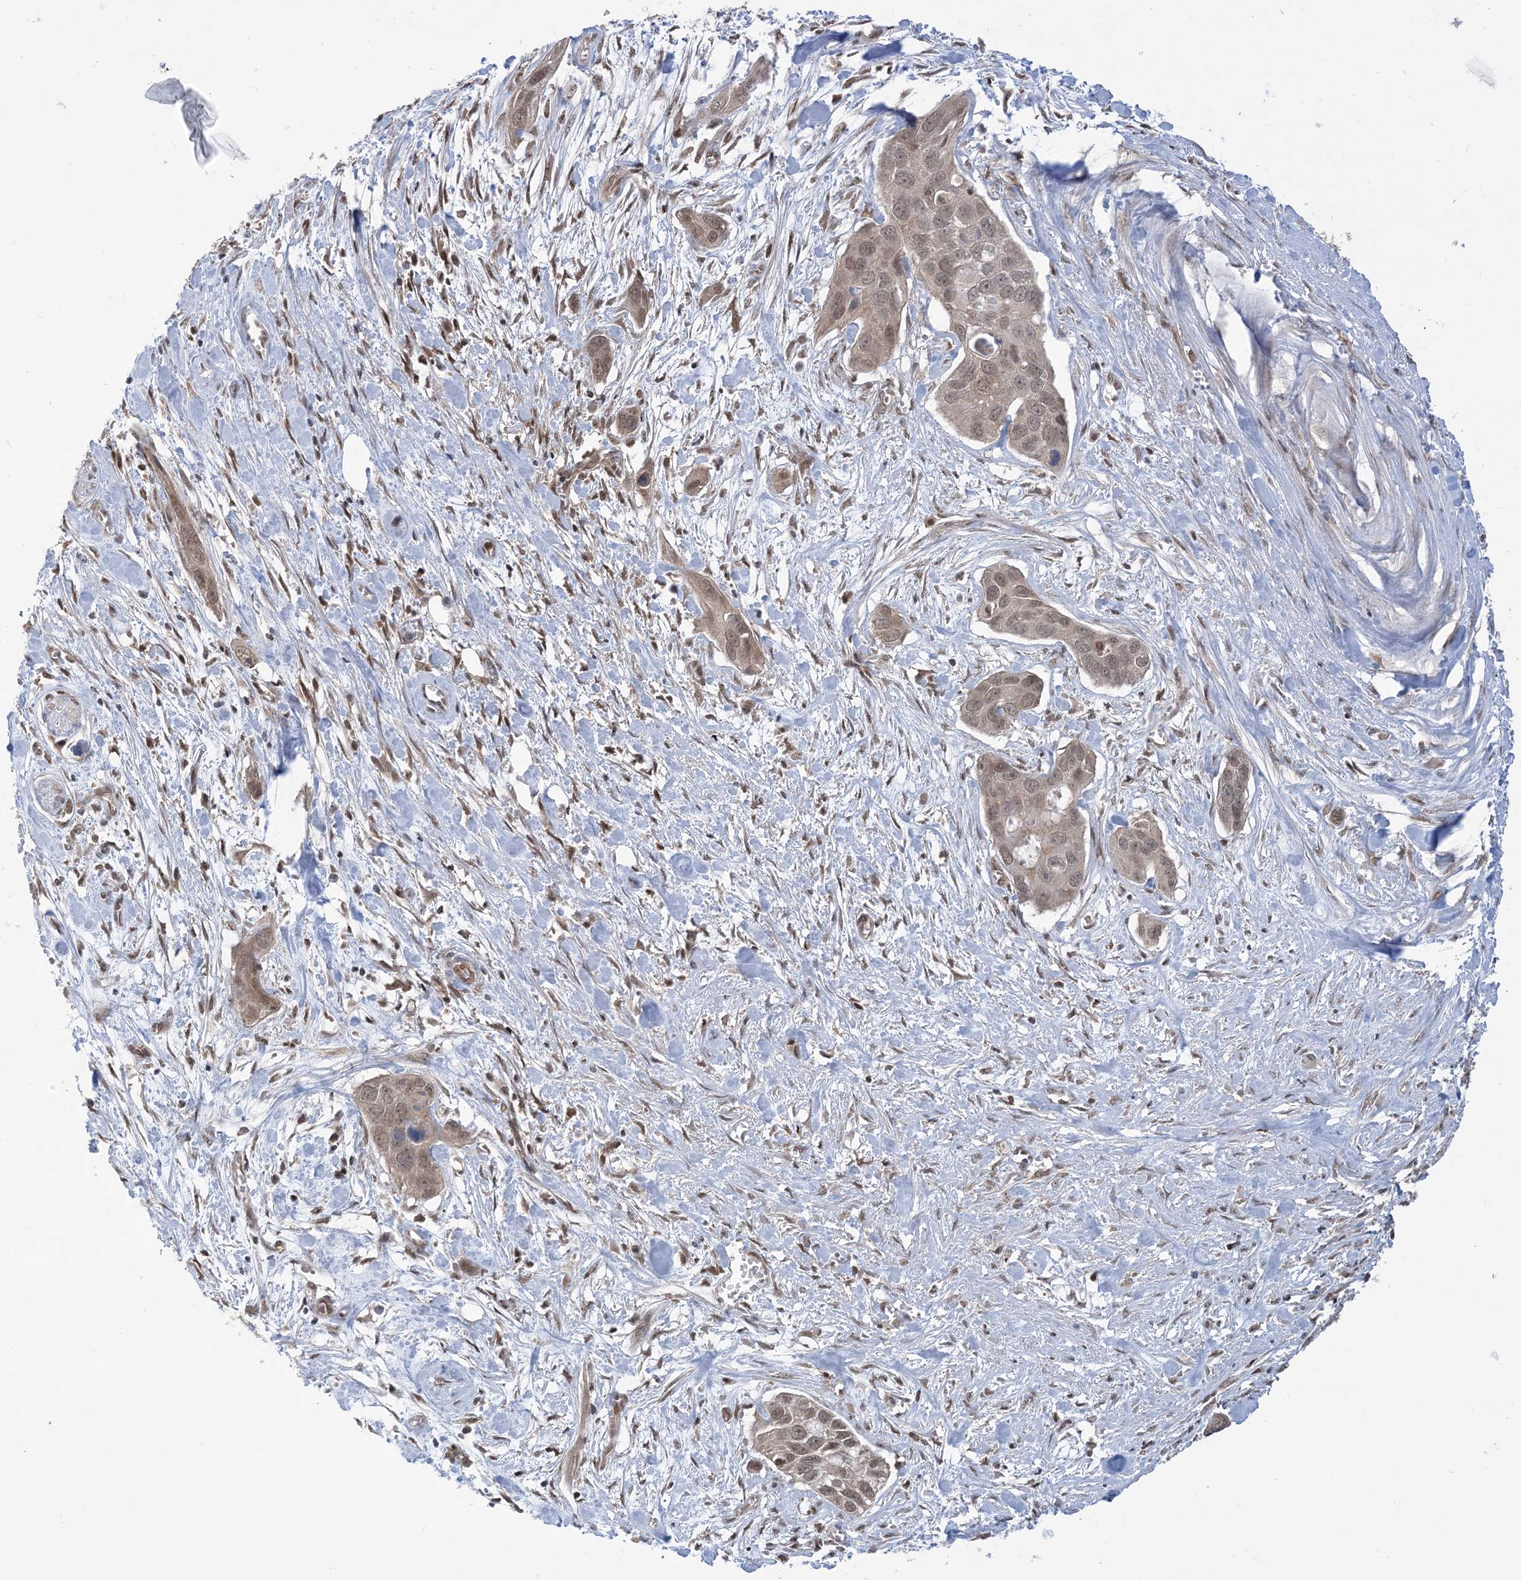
{"staining": {"intensity": "weak", "quantity": ">75%", "location": "cytoplasmic/membranous,nuclear"}, "tissue": "pancreatic cancer", "cell_type": "Tumor cells", "image_type": "cancer", "snomed": [{"axis": "morphology", "description": "Adenocarcinoma, NOS"}, {"axis": "topography", "description": "Pancreas"}], "caption": "High-power microscopy captured an immunohistochemistry image of pancreatic cancer (adenocarcinoma), revealing weak cytoplasmic/membranous and nuclear staining in about >75% of tumor cells.", "gene": "CASP4", "patient": {"sex": "female", "age": 60}}